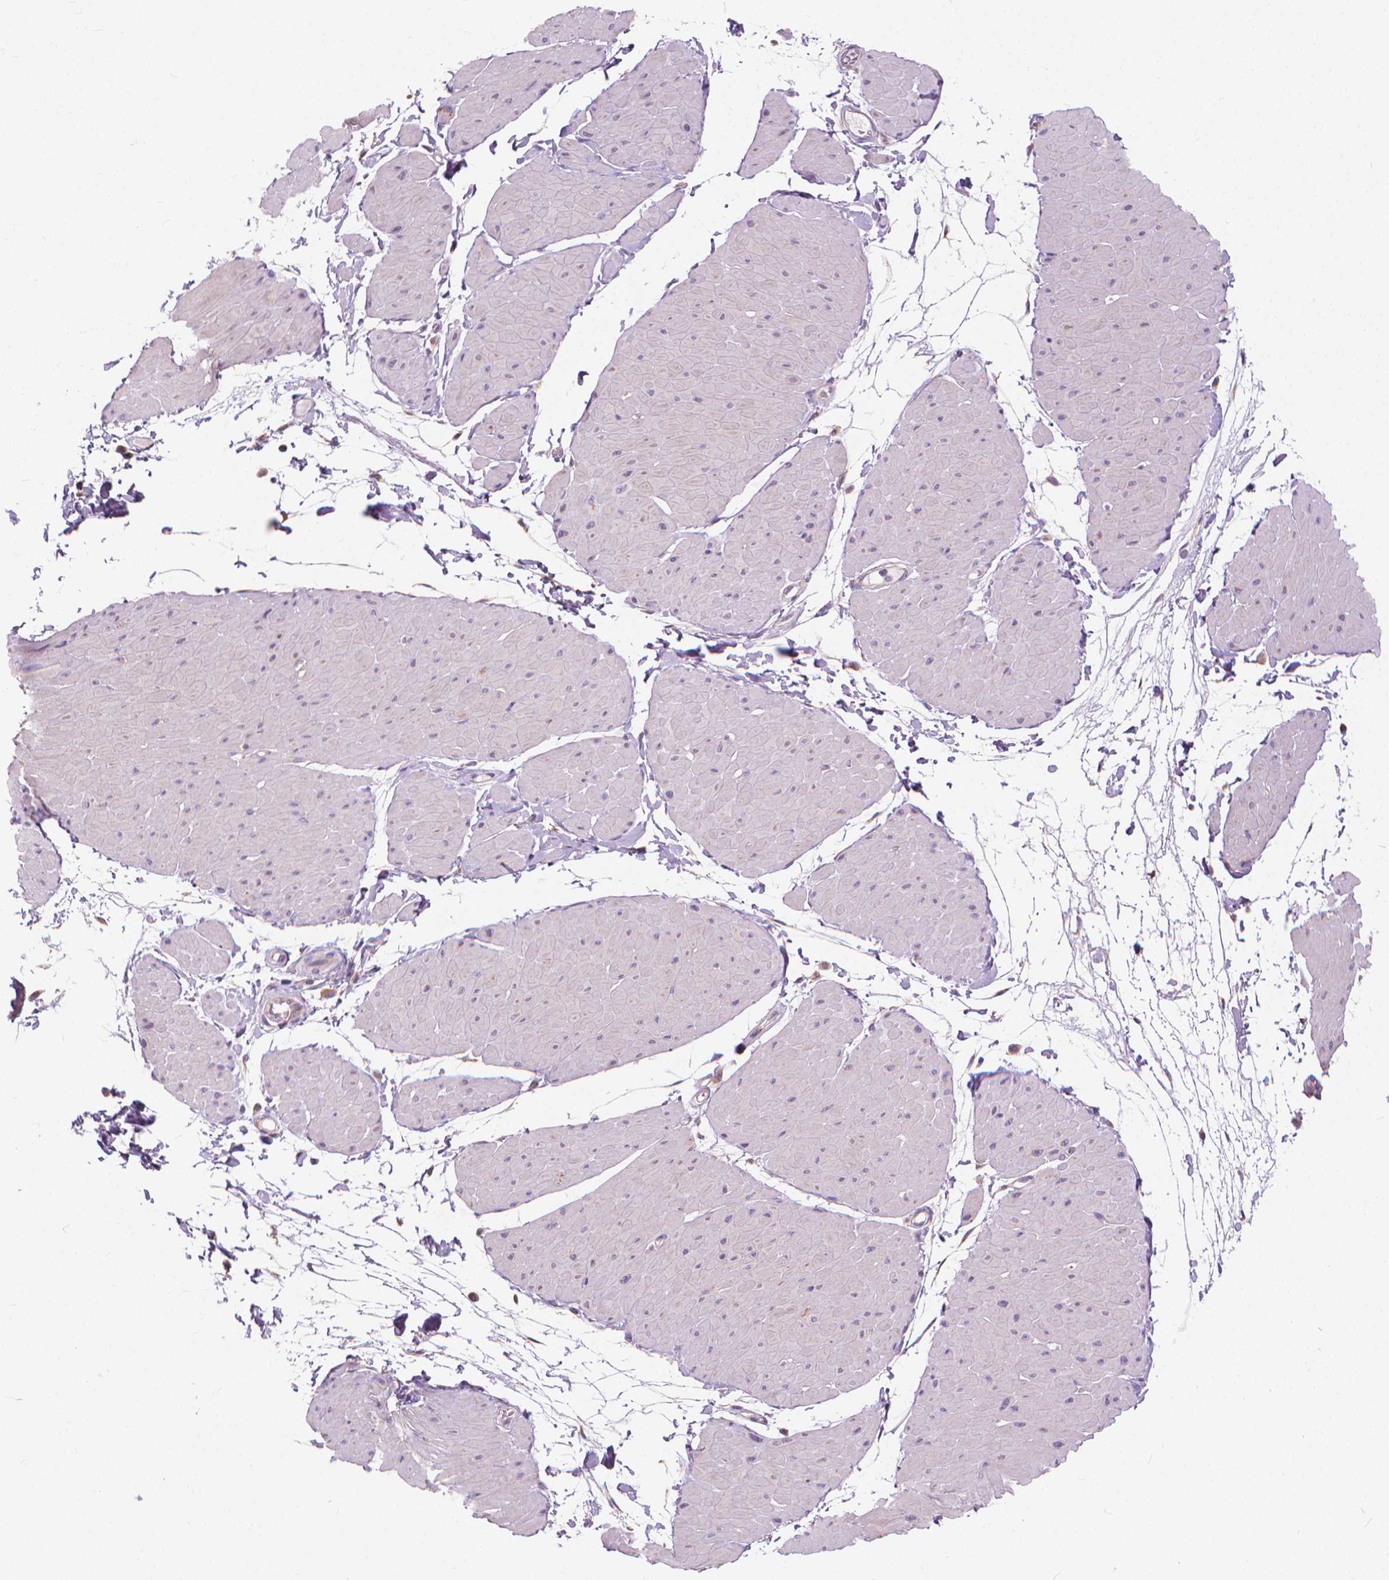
{"staining": {"intensity": "weak", "quantity": "<25%", "location": "cytoplasmic/membranous"}, "tissue": "adipose tissue", "cell_type": "Adipocytes", "image_type": "normal", "snomed": [{"axis": "morphology", "description": "Normal tissue, NOS"}, {"axis": "topography", "description": "Smooth muscle"}, {"axis": "topography", "description": "Peripheral nerve tissue"}], "caption": "Protein analysis of unremarkable adipose tissue reveals no significant expression in adipocytes.", "gene": "NUDT1", "patient": {"sex": "male", "age": 58}}